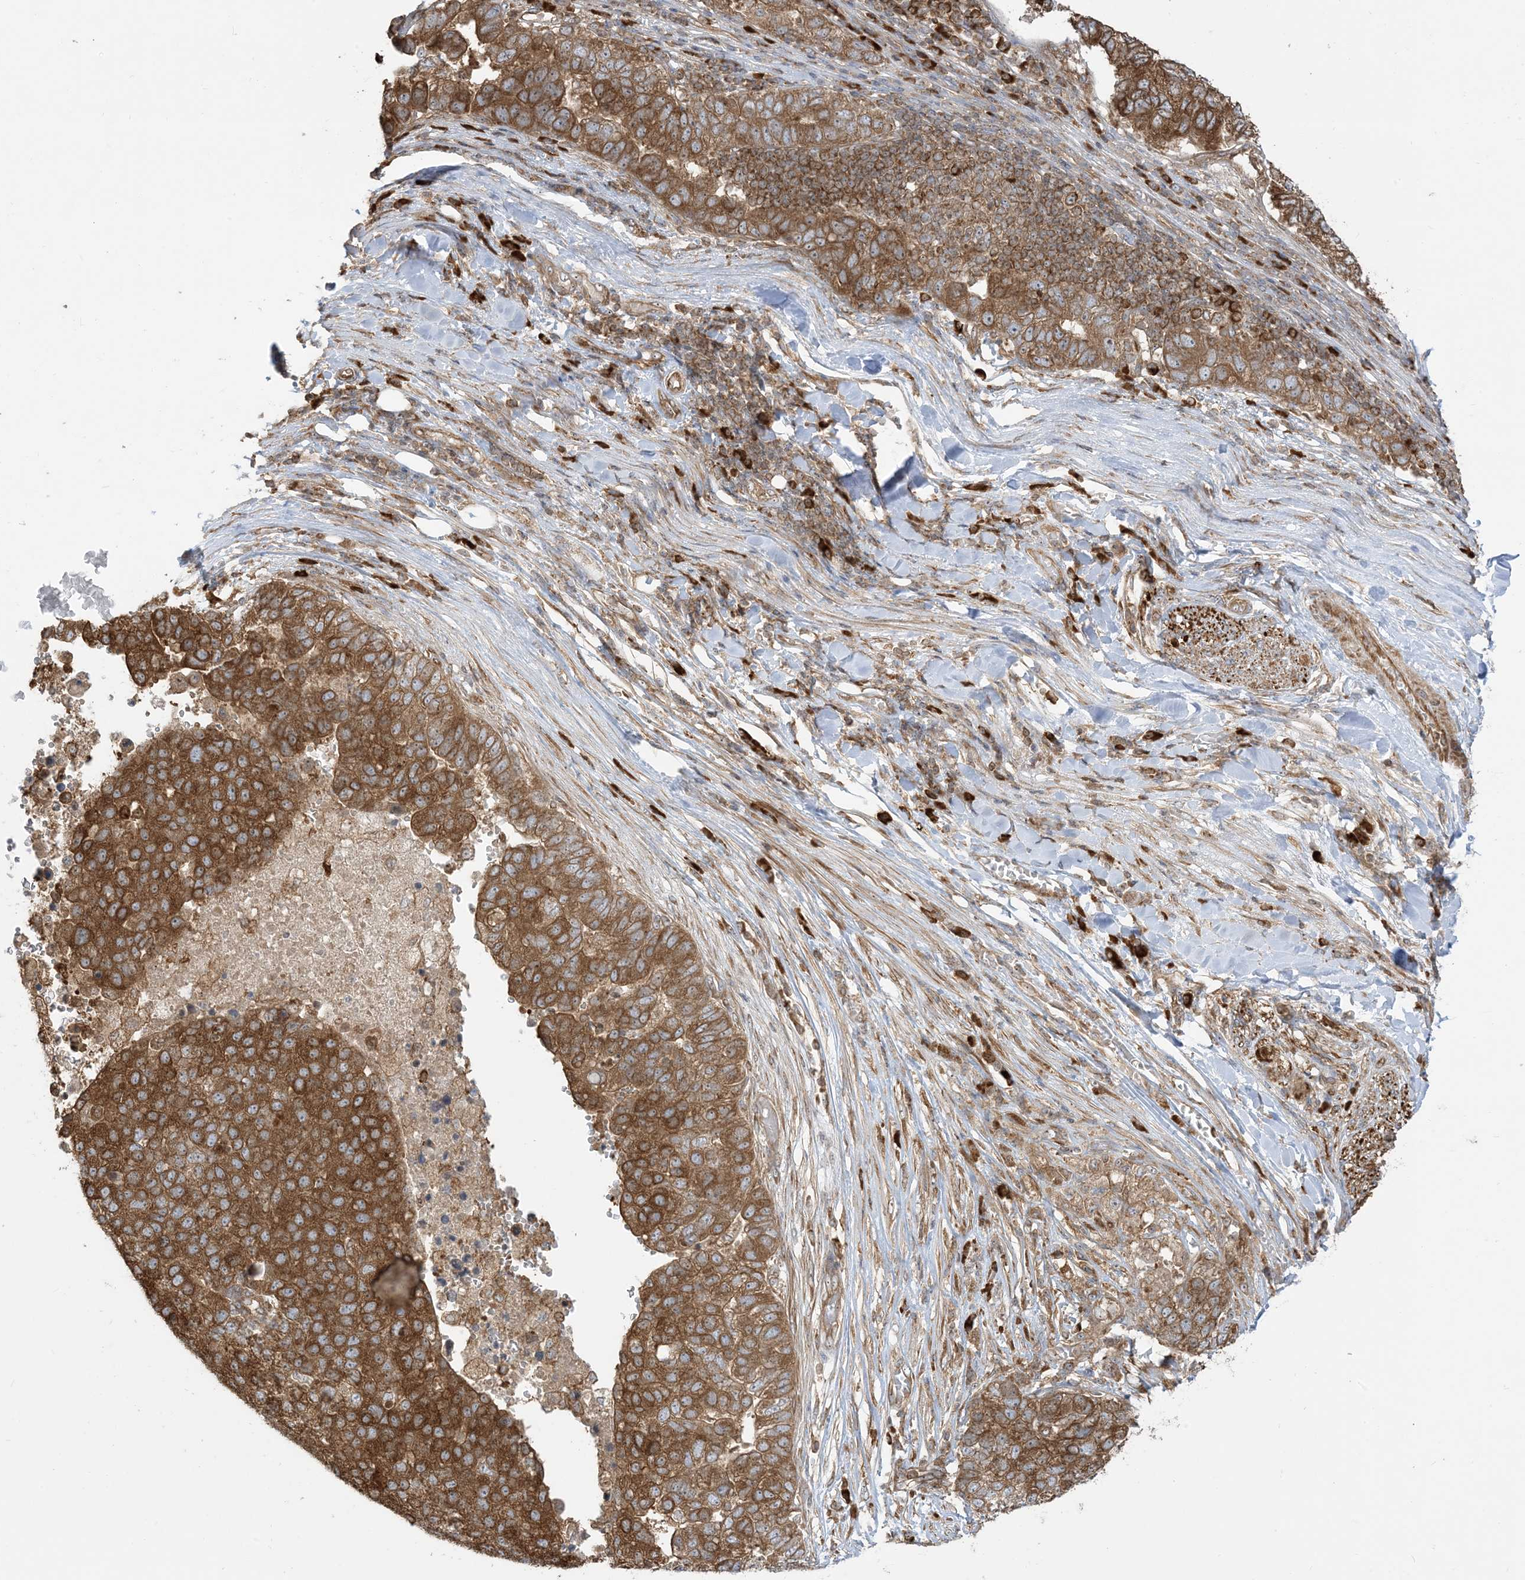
{"staining": {"intensity": "strong", "quantity": ">75%", "location": "cytoplasmic/membranous,nuclear"}, "tissue": "pancreatic cancer", "cell_type": "Tumor cells", "image_type": "cancer", "snomed": [{"axis": "morphology", "description": "Adenocarcinoma, NOS"}, {"axis": "topography", "description": "Pancreas"}], "caption": "Tumor cells exhibit high levels of strong cytoplasmic/membranous and nuclear positivity in about >75% of cells in pancreatic adenocarcinoma.", "gene": "SRP72", "patient": {"sex": "female", "age": 61}}